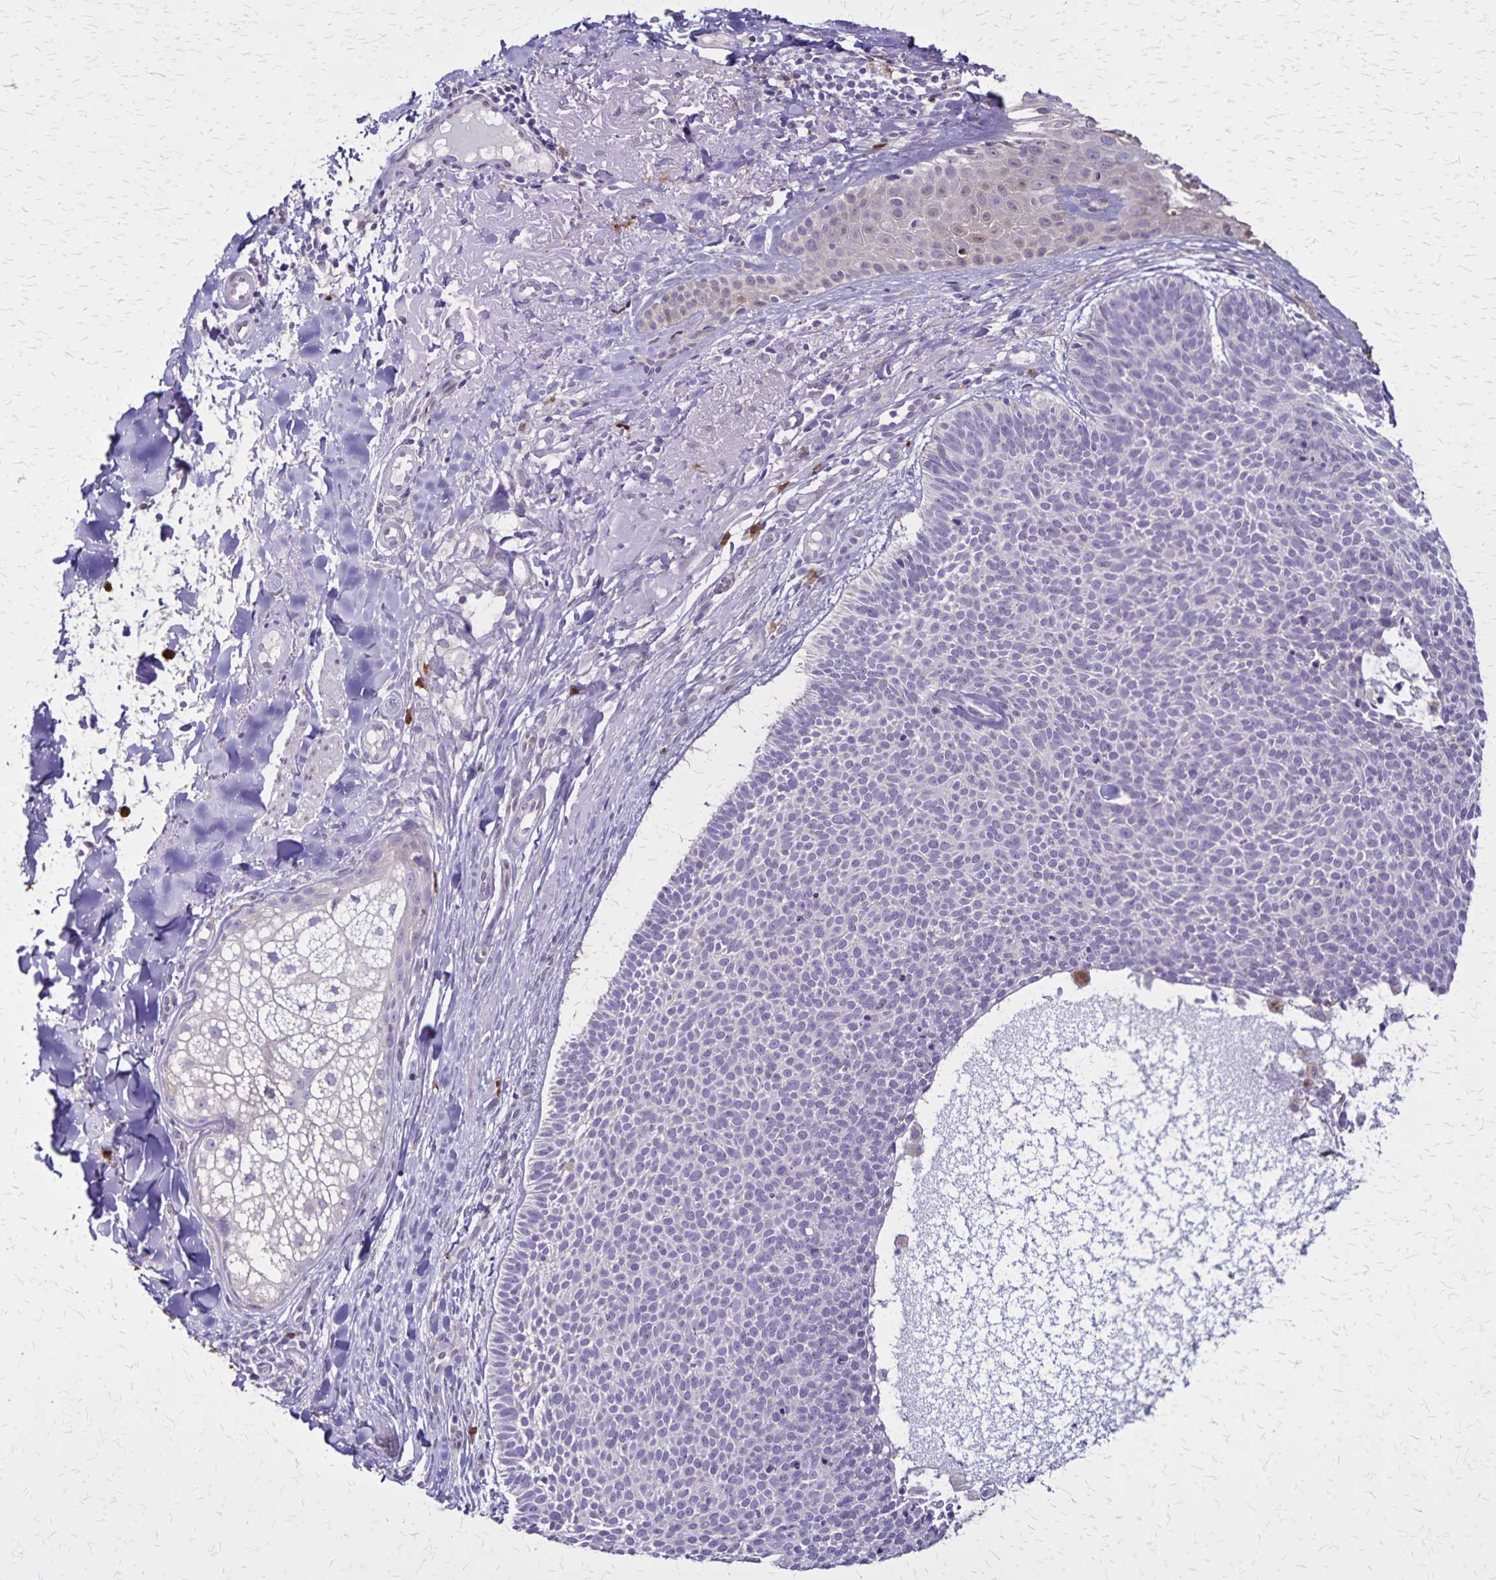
{"staining": {"intensity": "negative", "quantity": "none", "location": "none"}, "tissue": "skin cancer", "cell_type": "Tumor cells", "image_type": "cancer", "snomed": [{"axis": "morphology", "description": "Basal cell carcinoma"}, {"axis": "topography", "description": "Skin"}], "caption": "Skin basal cell carcinoma was stained to show a protein in brown. There is no significant staining in tumor cells. The staining was performed using DAB (3,3'-diaminobenzidine) to visualize the protein expression in brown, while the nuclei were stained in blue with hematoxylin (Magnification: 20x).", "gene": "ULBP3", "patient": {"sex": "male", "age": 82}}